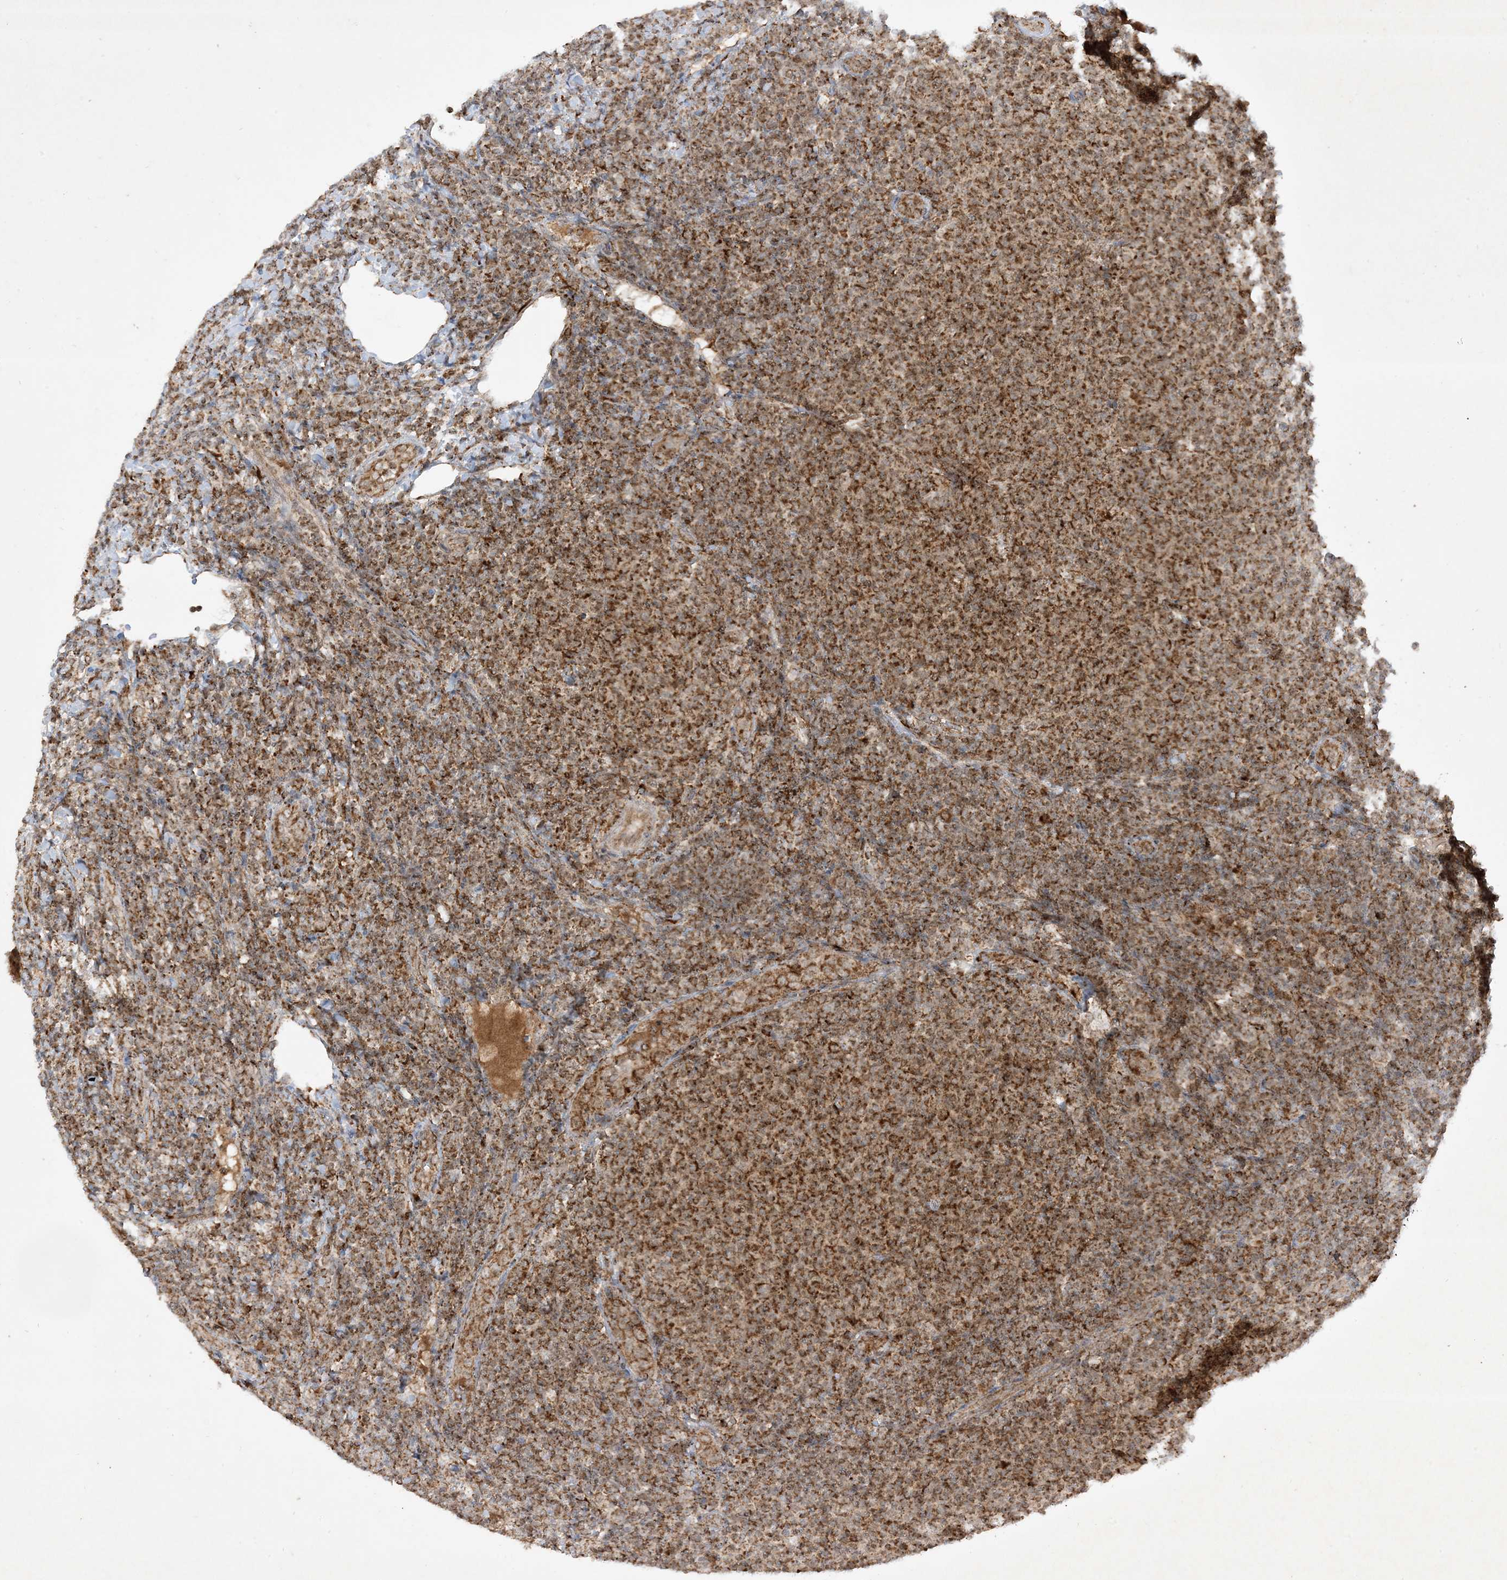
{"staining": {"intensity": "strong", "quantity": ">75%", "location": "cytoplasmic/membranous"}, "tissue": "lymphoma", "cell_type": "Tumor cells", "image_type": "cancer", "snomed": [{"axis": "morphology", "description": "Malignant lymphoma, non-Hodgkin's type, Low grade"}, {"axis": "topography", "description": "Lymph node"}], "caption": "High-magnification brightfield microscopy of malignant lymphoma, non-Hodgkin's type (low-grade) stained with DAB (3,3'-diaminobenzidine) (brown) and counterstained with hematoxylin (blue). tumor cells exhibit strong cytoplasmic/membranous expression is identified in about>75% of cells.", "gene": "NDUFAF3", "patient": {"sex": "male", "age": 66}}